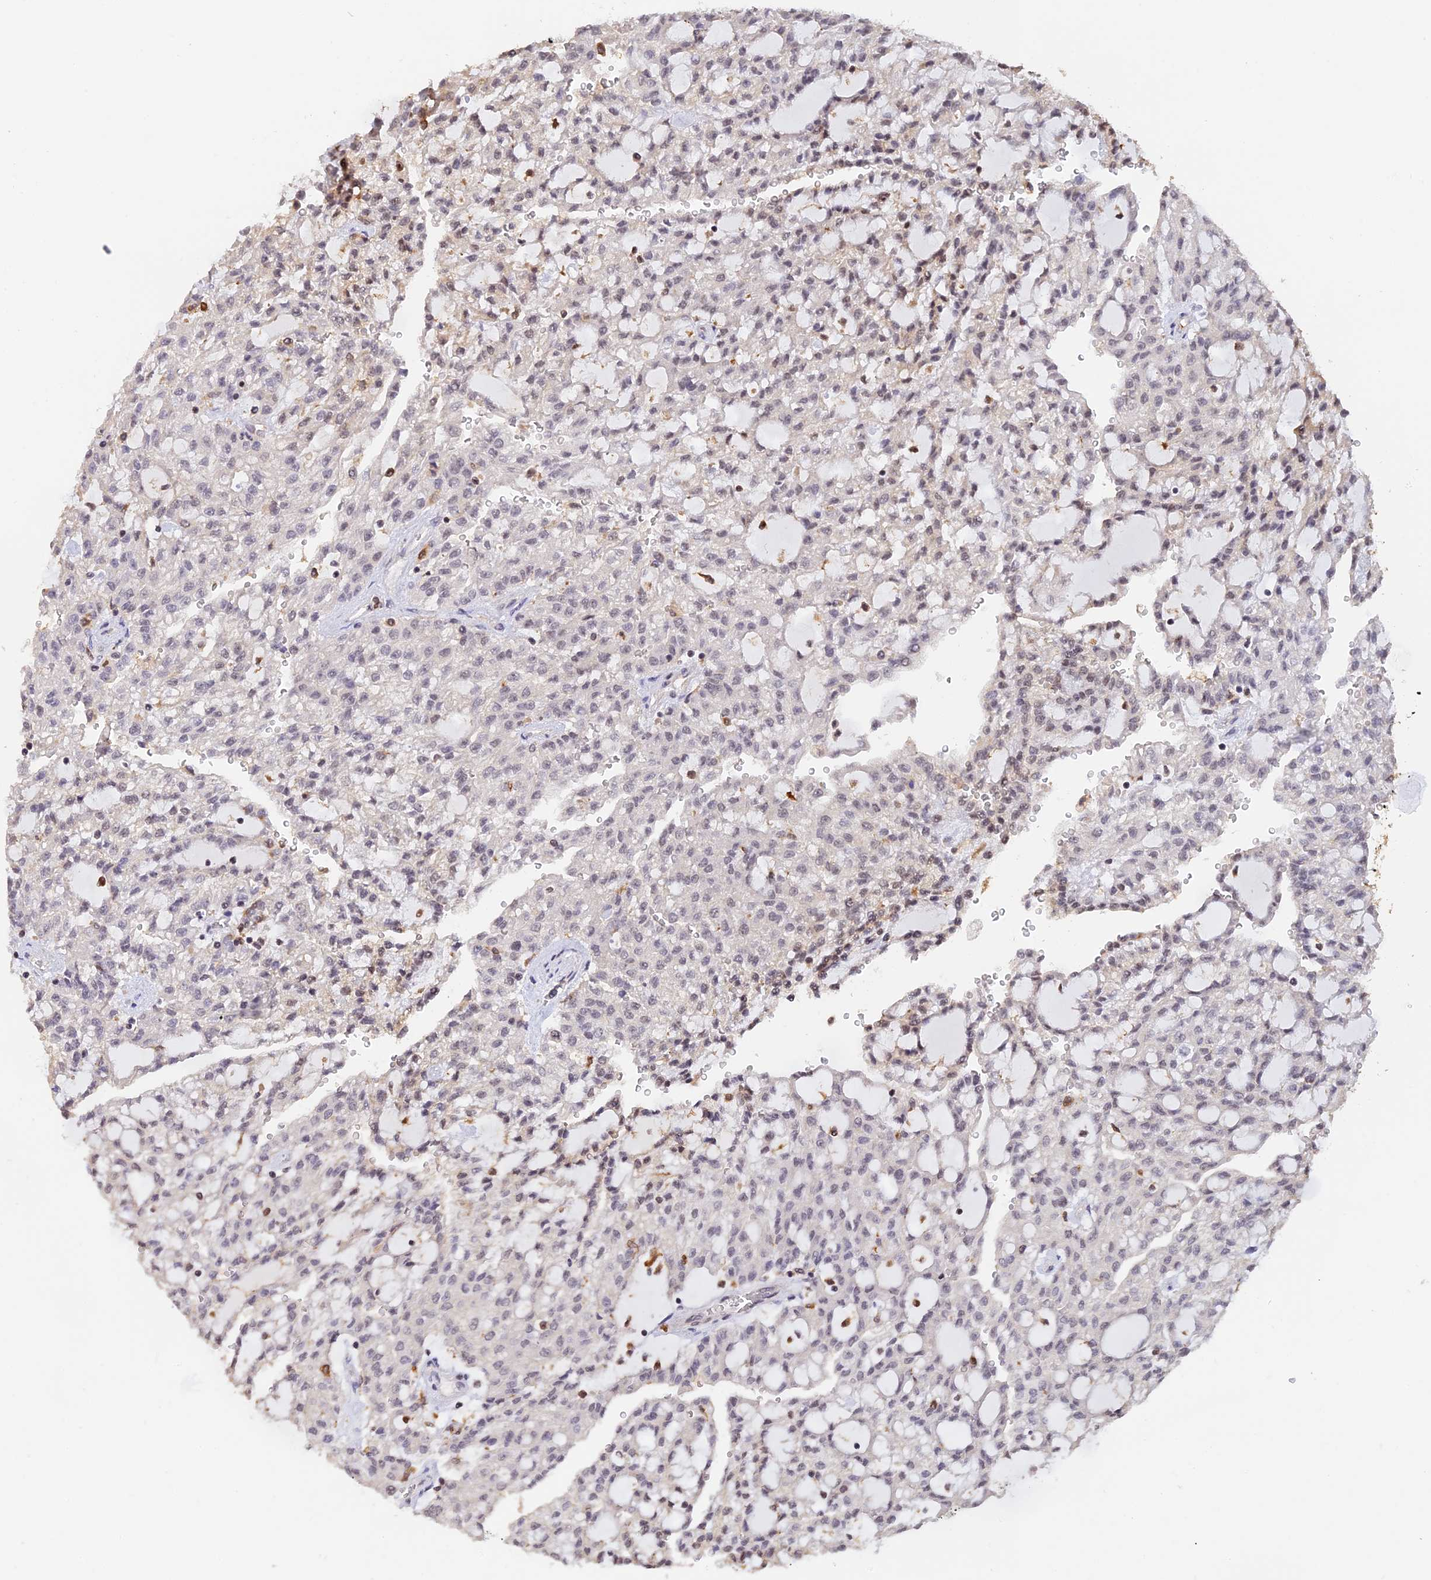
{"staining": {"intensity": "negative", "quantity": "none", "location": "none"}, "tissue": "renal cancer", "cell_type": "Tumor cells", "image_type": "cancer", "snomed": [{"axis": "morphology", "description": "Adenocarcinoma, NOS"}, {"axis": "topography", "description": "Kidney"}], "caption": "Photomicrograph shows no protein expression in tumor cells of renal cancer (adenocarcinoma) tissue.", "gene": "THAP11", "patient": {"sex": "male", "age": 63}}